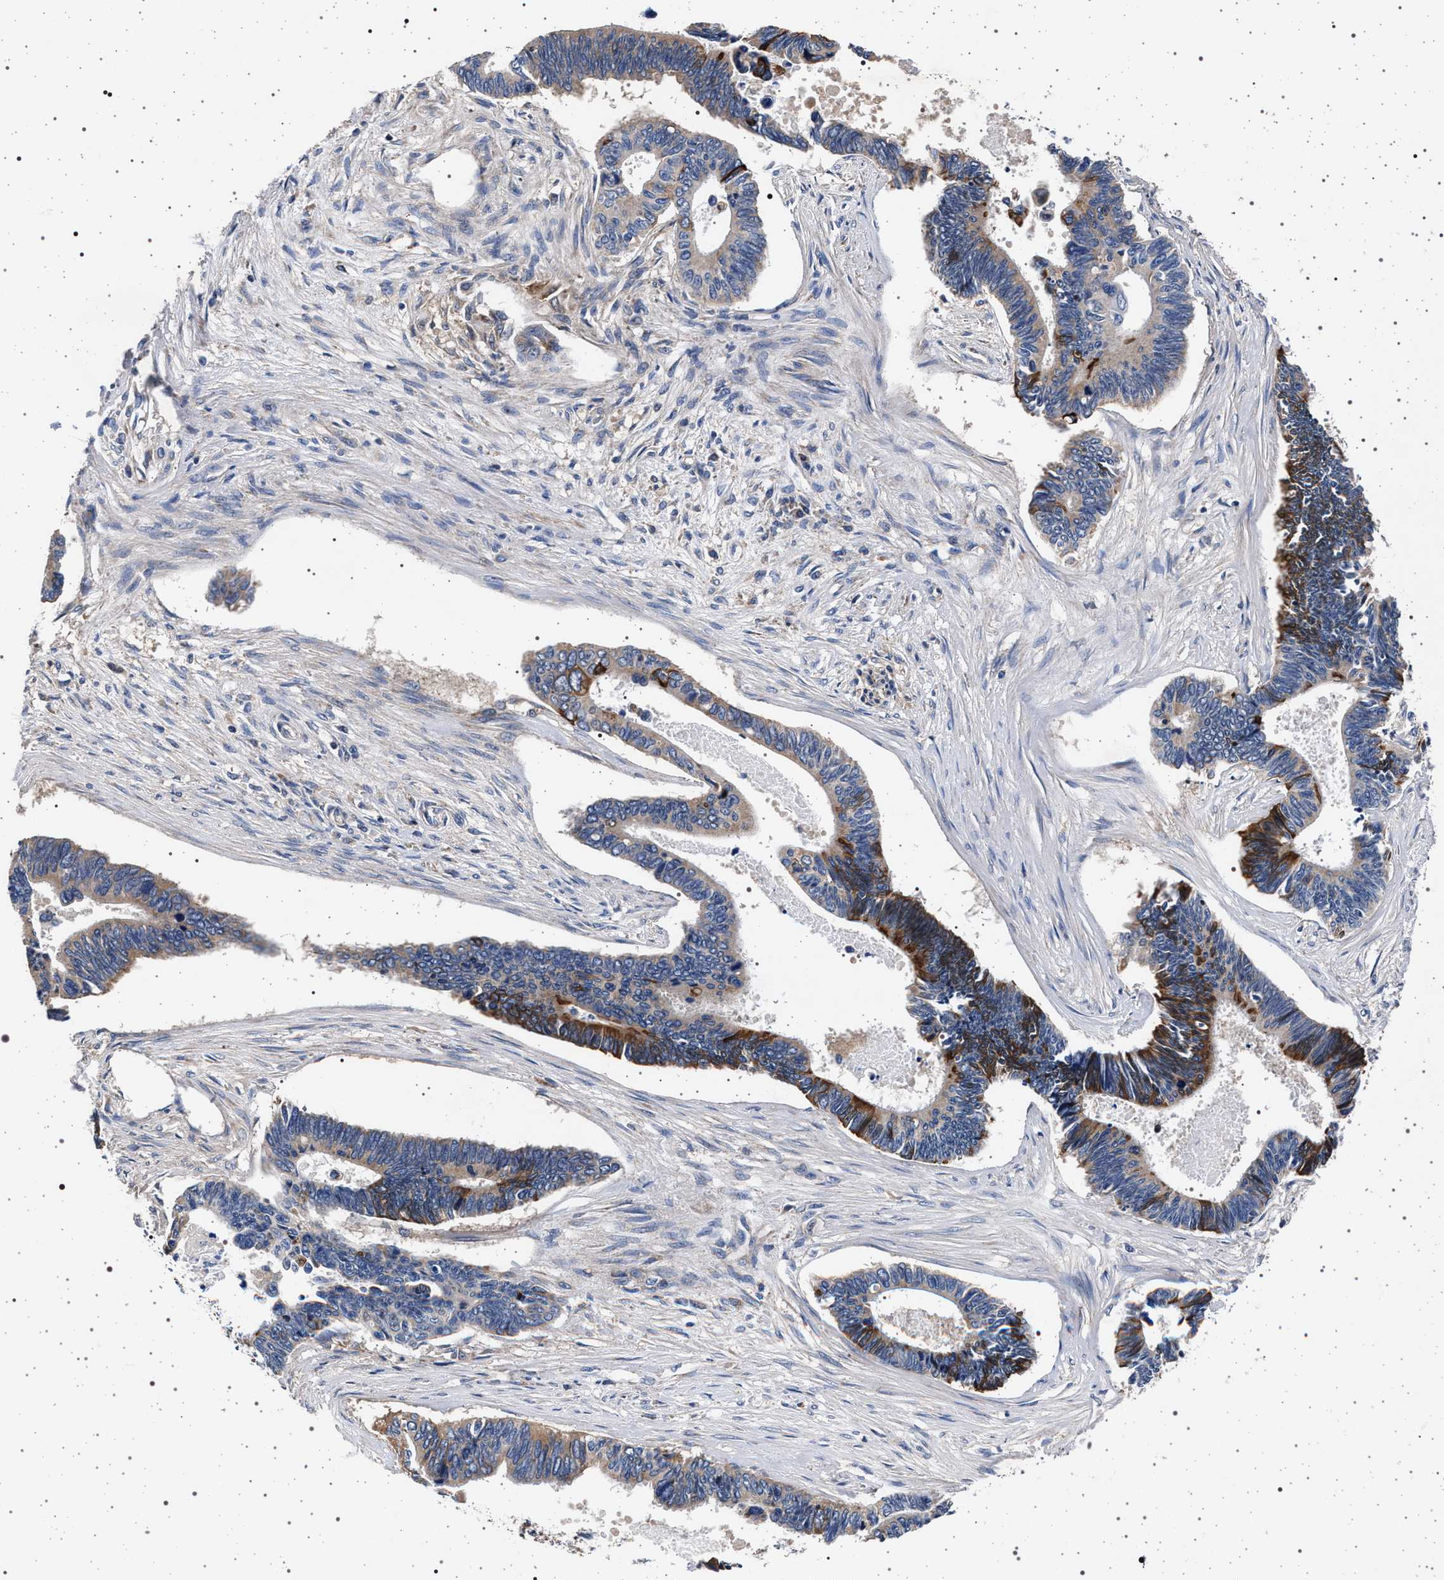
{"staining": {"intensity": "strong", "quantity": "25%-75%", "location": "cytoplasmic/membranous"}, "tissue": "pancreatic cancer", "cell_type": "Tumor cells", "image_type": "cancer", "snomed": [{"axis": "morphology", "description": "Adenocarcinoma, NOS"}, {"axis": "topography", "description": "Pancreas"}], "caption": "Immunohistochemistry (IHC) (DAB) staining of human pancreatic cancer (adenocarcinoma) exhibits strong cytoplasmic/membranous protein staining in about 25%-75% of tumor cells.", "gene": "MAP3K2", "patient": {"sex": "female", "age": 70}}